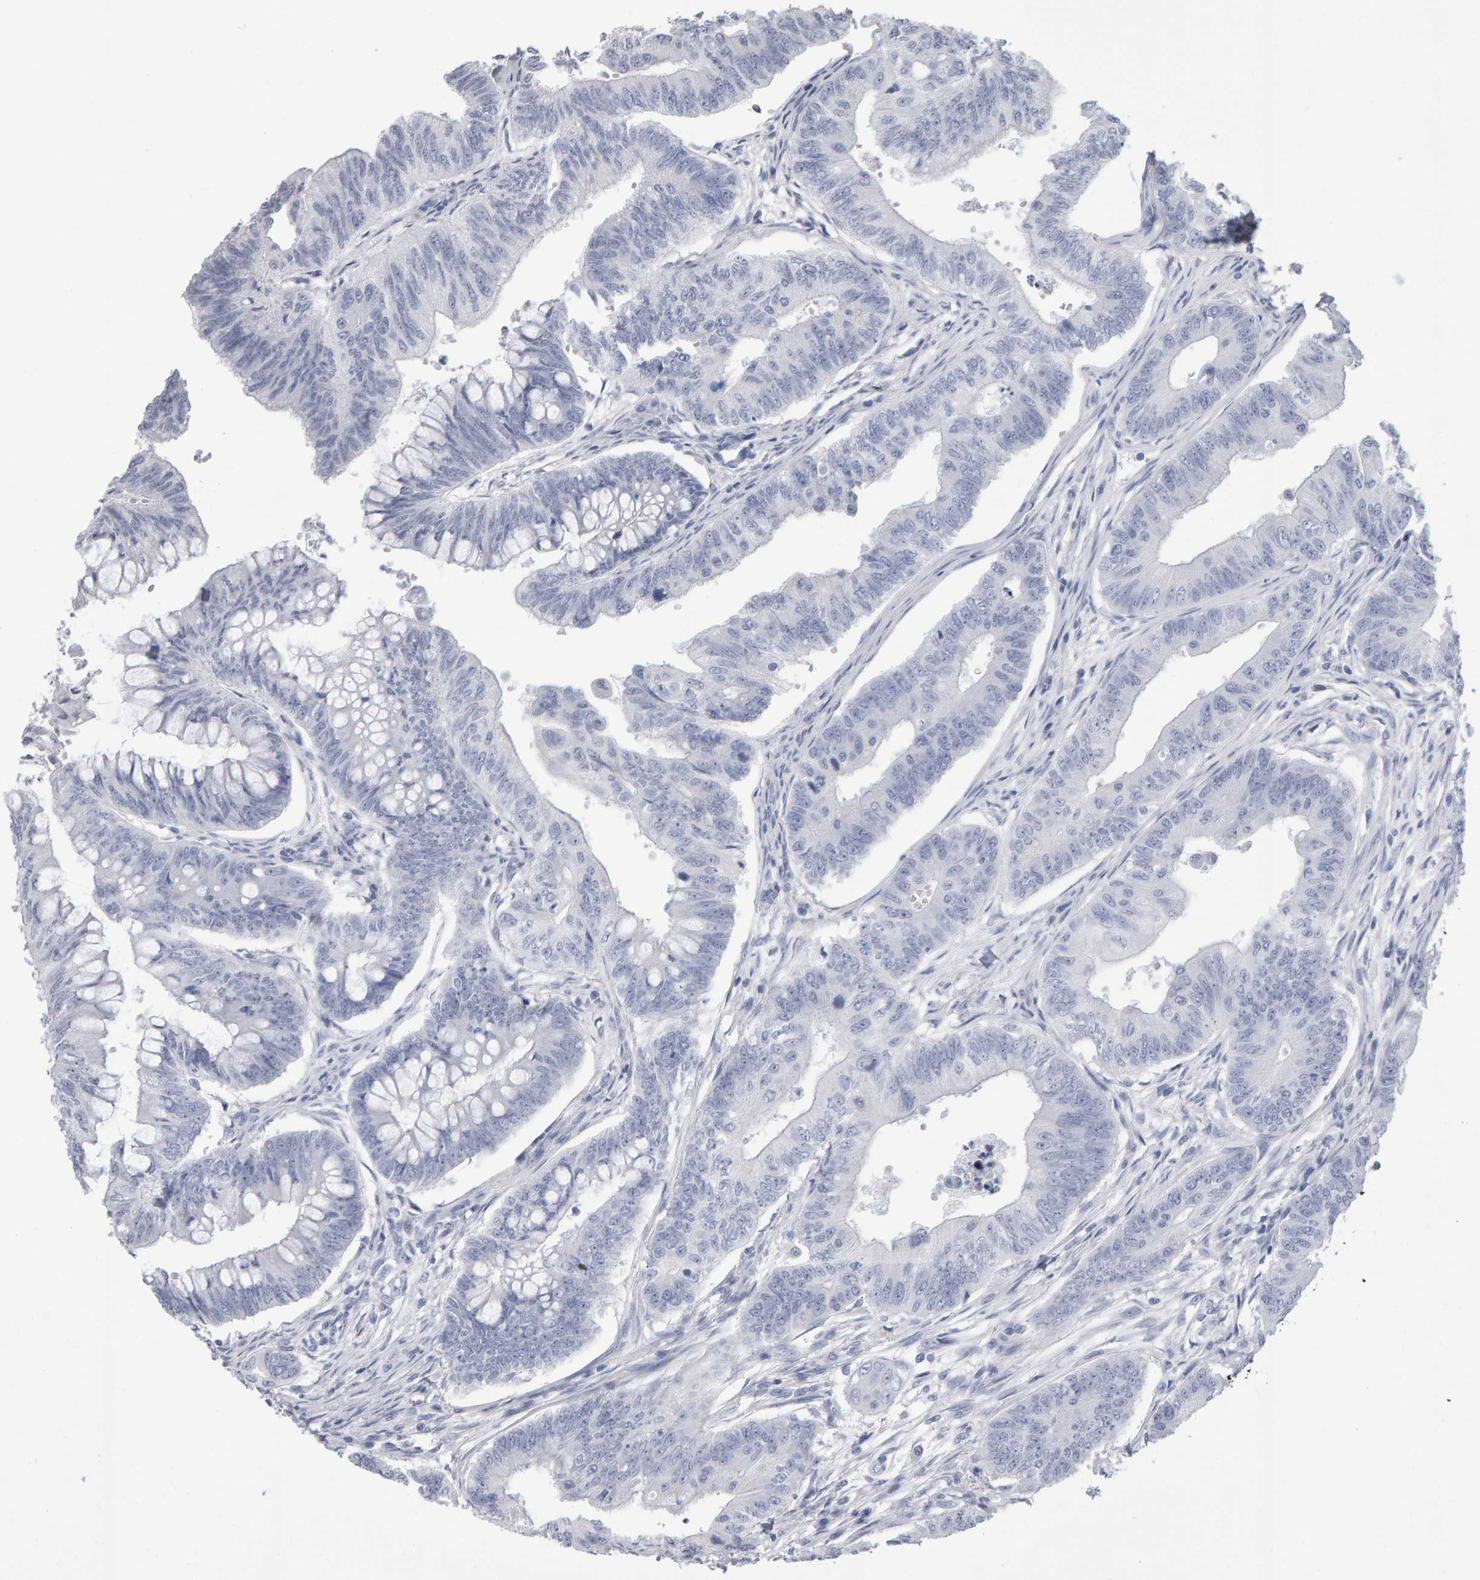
{"staining": {"intensity": "negative", "quantity": "none", "location": "none"}, "tissue": "colorectal cancer", "cell_type": "Tumor cells", "image_type": "cancer", "snomed": [{"axis": "morphology", "description": "Adenoma, NOS"}, {"axis": "morphology", "description": "Adenocarcinoma, NOS"}, {"axis": "topography", "description": "Colon"}], "caption": "Immunohistochemistry micrograph of human colorectal adenoma stained for a protein (brown), which reveals no expression in tumor cells.", "gene": "NCDN", "patient": {"sex": "male", "age": 79}}